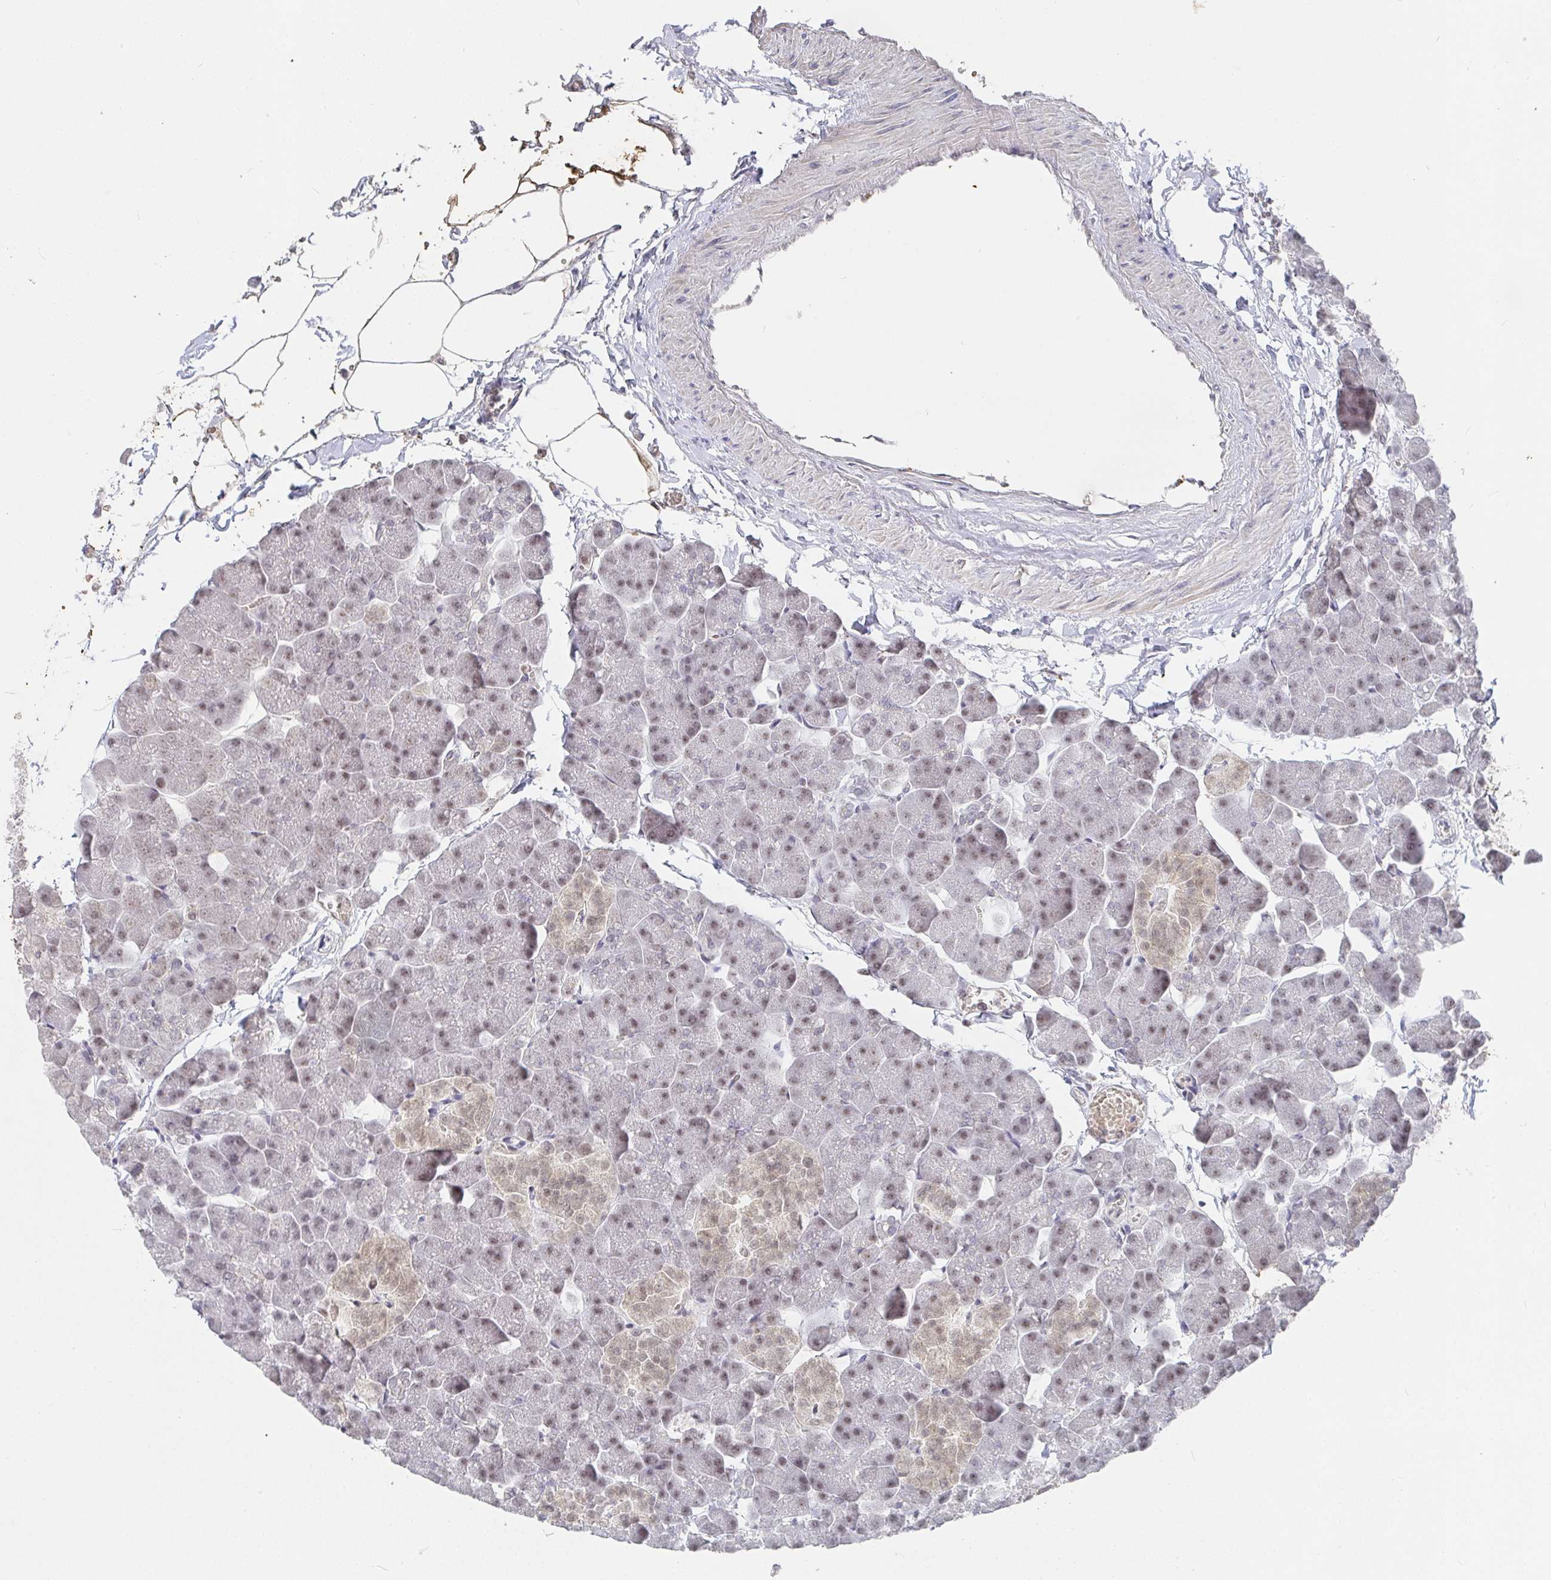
{"staining": {"intensity": "weak", "quantity": "25%-75%", "location": "nuclear"}, "tissue": "pancreas", "cell_type": "Exocrine glandular cells", "image_type": "normal", "snomed": [{"axis": "morphology", "description": "Normal tissue, NOS"}, {"axis": "topography", "description": "Pancreas"}], "caption": "About 25%-75% of exocrine glandular cells in normal pancreas reveal weak nuclear protein expression as visualized by brown immunohistochemical staining.", "gene": "RCOR1", "patient": {"sex": "male", "age": 35}}